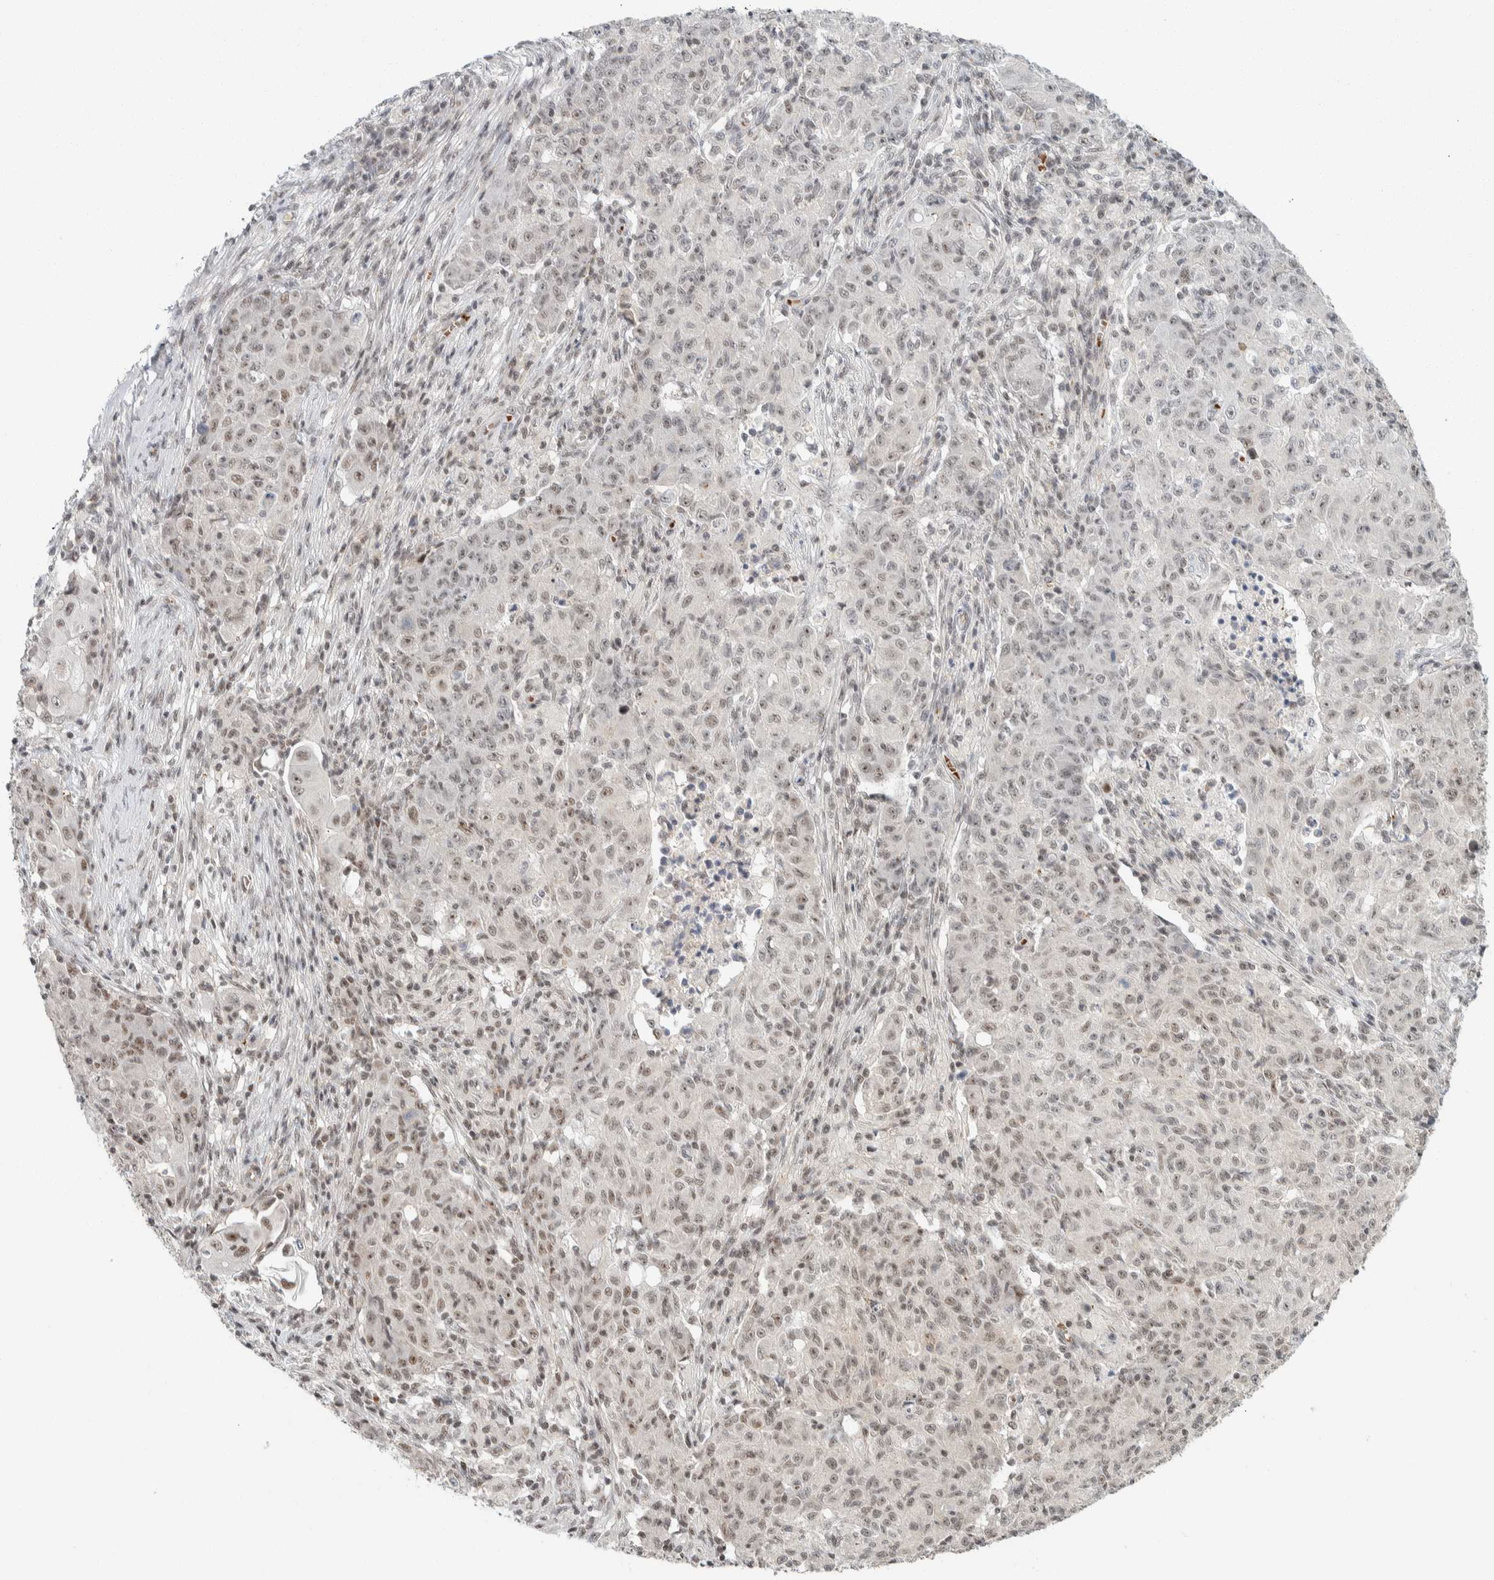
{"staining": {"intensity": "weak", "quantity": "25%-75%", "location": "nuclear"}, "tissue": "ovarian cancer", "cell_type": "Tumor cells", "image_type": "cancer", "snomed": [{"axis": "morphology", "description": "Carcinoma, endometroid"}, {"axis": "topography", "description": "Ovary"}], "caption": "This is an image of immunohistochemistry (IHC) staining of endometroid carcinoma (ovarian), which shows weak staining in the nuclear of tumor cells.", "gene": "ZBTB2", "patient": {"sex": "female", "age": 42}}